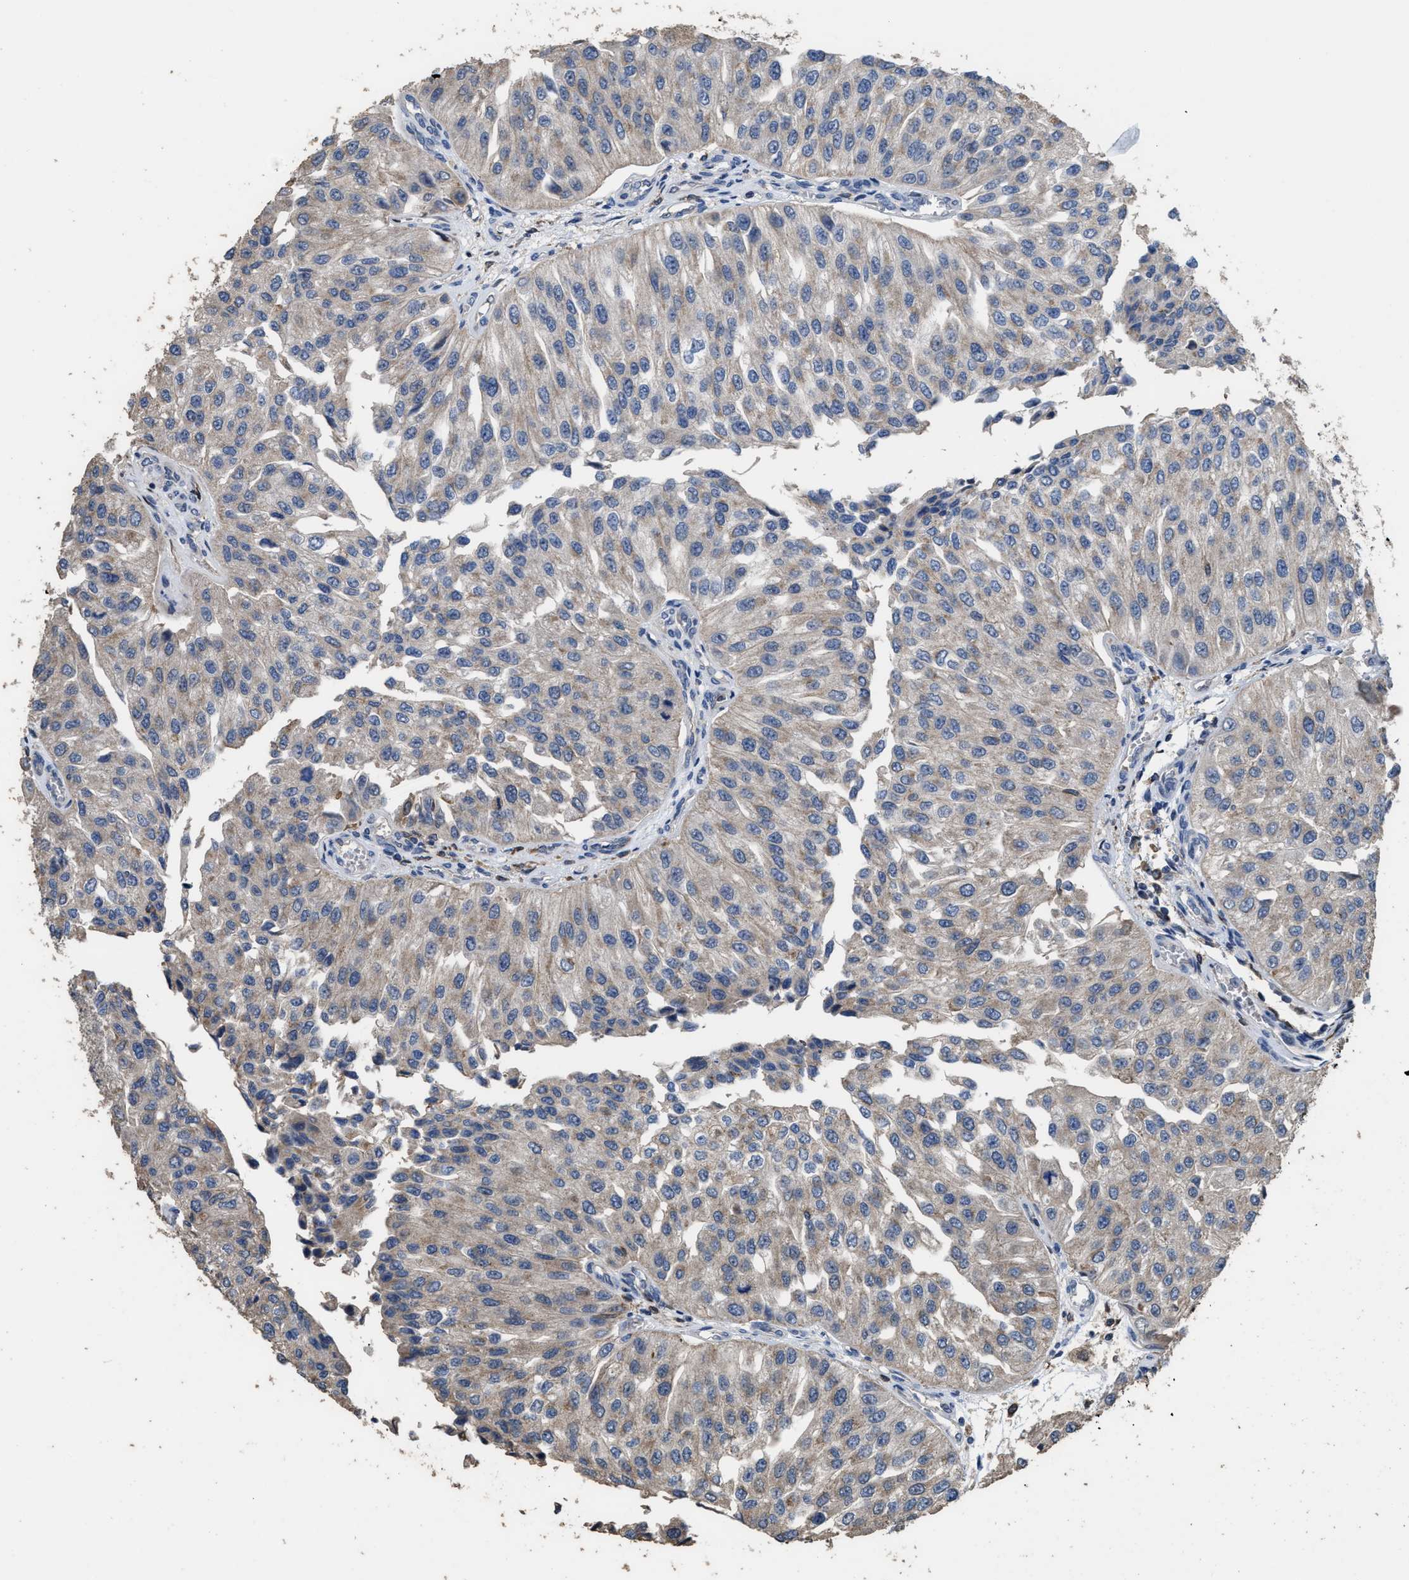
{"staining": {"intensity": "negative", "quantity": "none", "location": "none"}, "tissue": "urothelial cancer", "cell_type": "Tumor cells", "image_type": "cancer", "snomed": [{"axis": "morphology", "description": "Urothelial carcinoma, High grade"}, {"axis": "topography", "description": "Kidney"}, {"axis": "topography", "description": "Urinary bladder"}], "caption": "IHC photomicrograph of urothelial carcinoma (high-grade) stained for a protein (brown), which demonstrates no staining in tumor cells. The staining is performed using DAB (3,3'-diaminobenzidine) brown chromogen with nuclei counter-stained in using hematoxylin.", "gene": "TDRKH", "patient": {"sex": "male", "age": 77}}